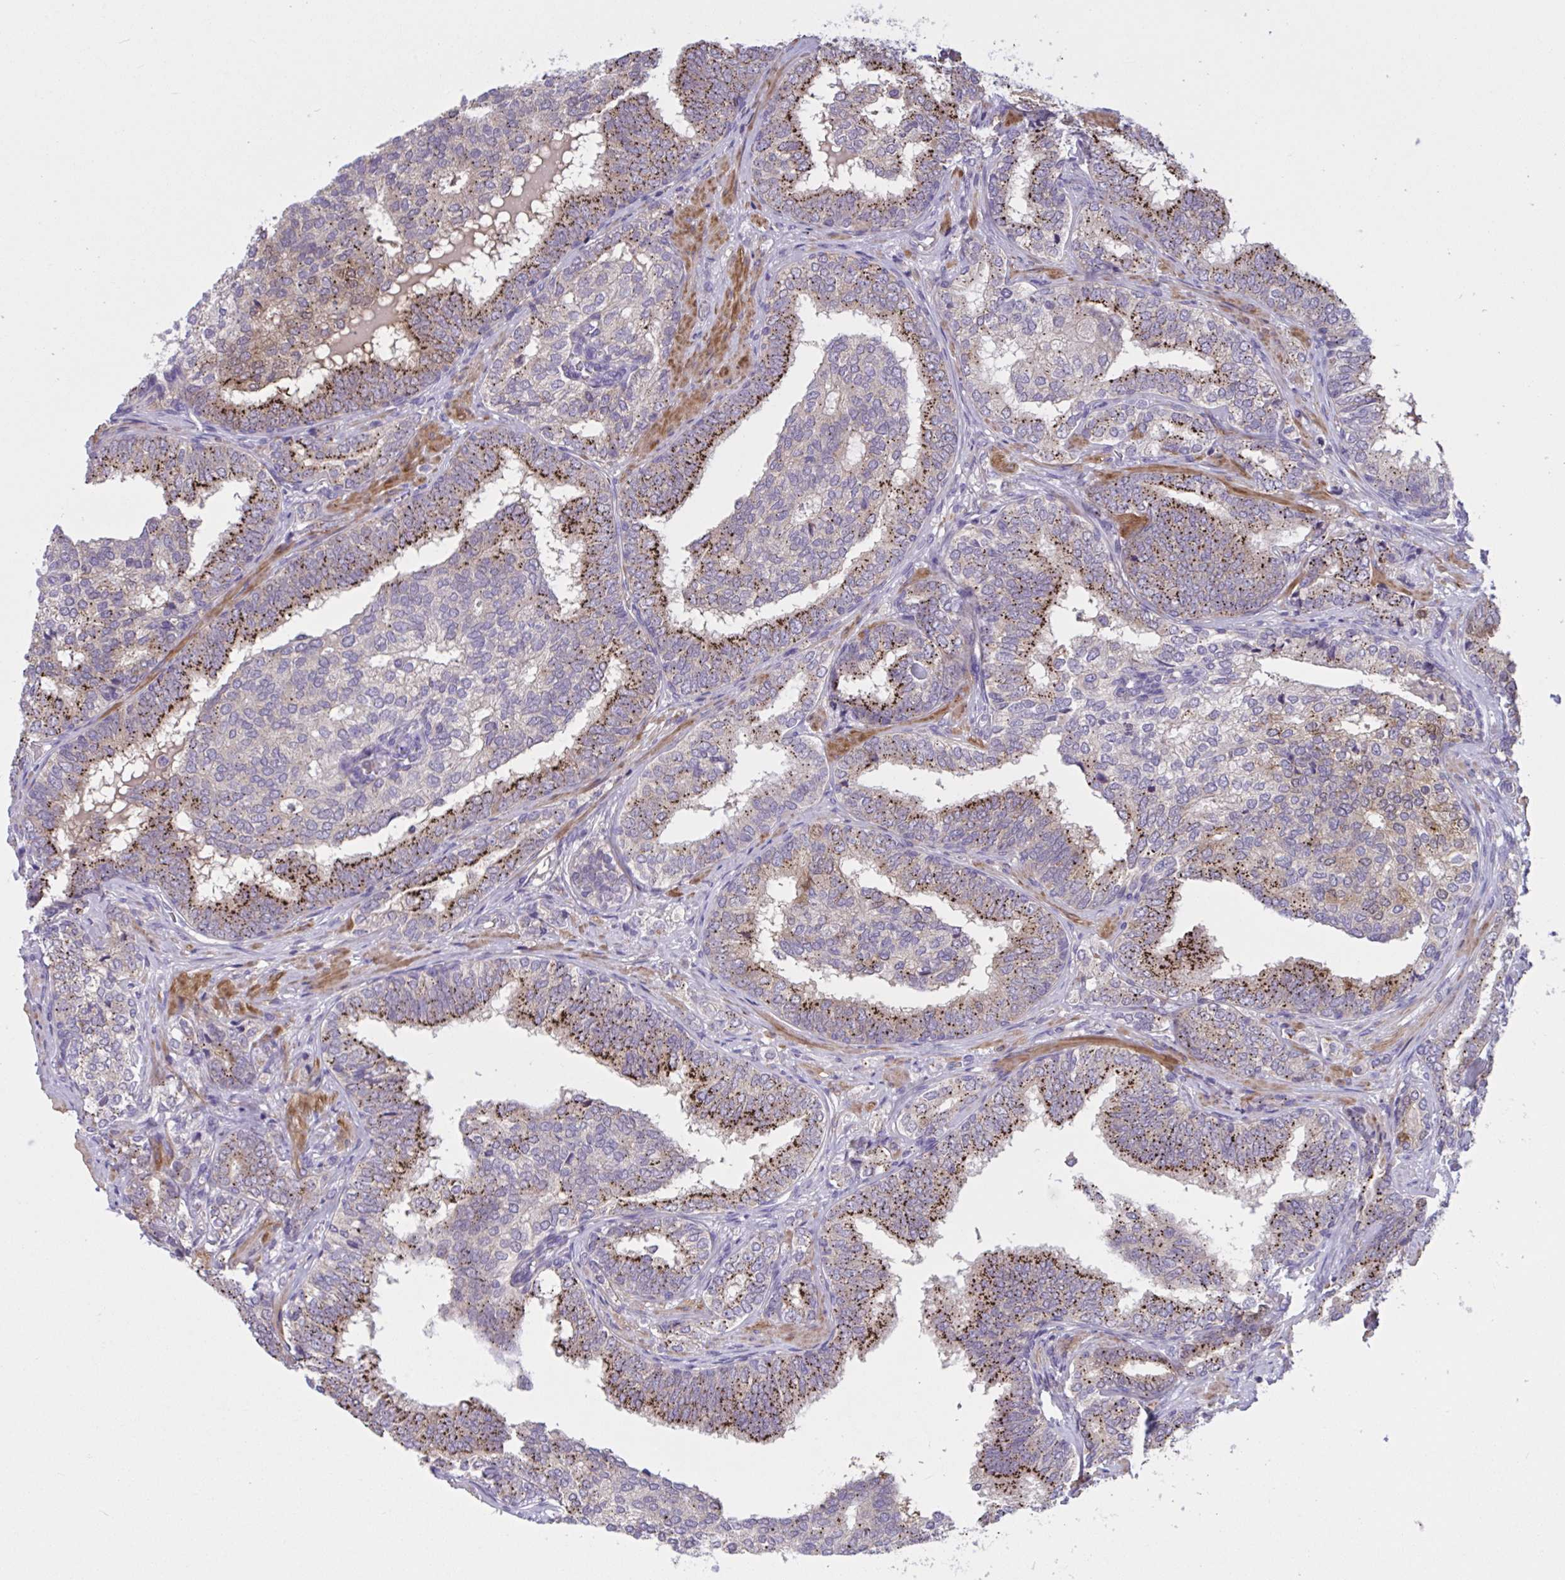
{"staining": {"intensity": "moderate", "quantity": "25%-75%", "location": "cytoplasmic/membranous"}, "tissue": "prostate cancer", "cell_type": "Tumor cells", "image_type": "cancer", "snomed": [{"axis": "morphology", "description": "Adenocarcinoma, High grade"}, {"axis": "topography", "description": "Prostate"}], "caption": "Tumor cells demonstrate medium levels of moderate cytoplasmic/membranous positivity in approximately 25%-75% of cells in human adenocarcinoma (high-grade) (prostate).", "gene": "WNT9B", "patient": {"sex": "male", "age": 72}}